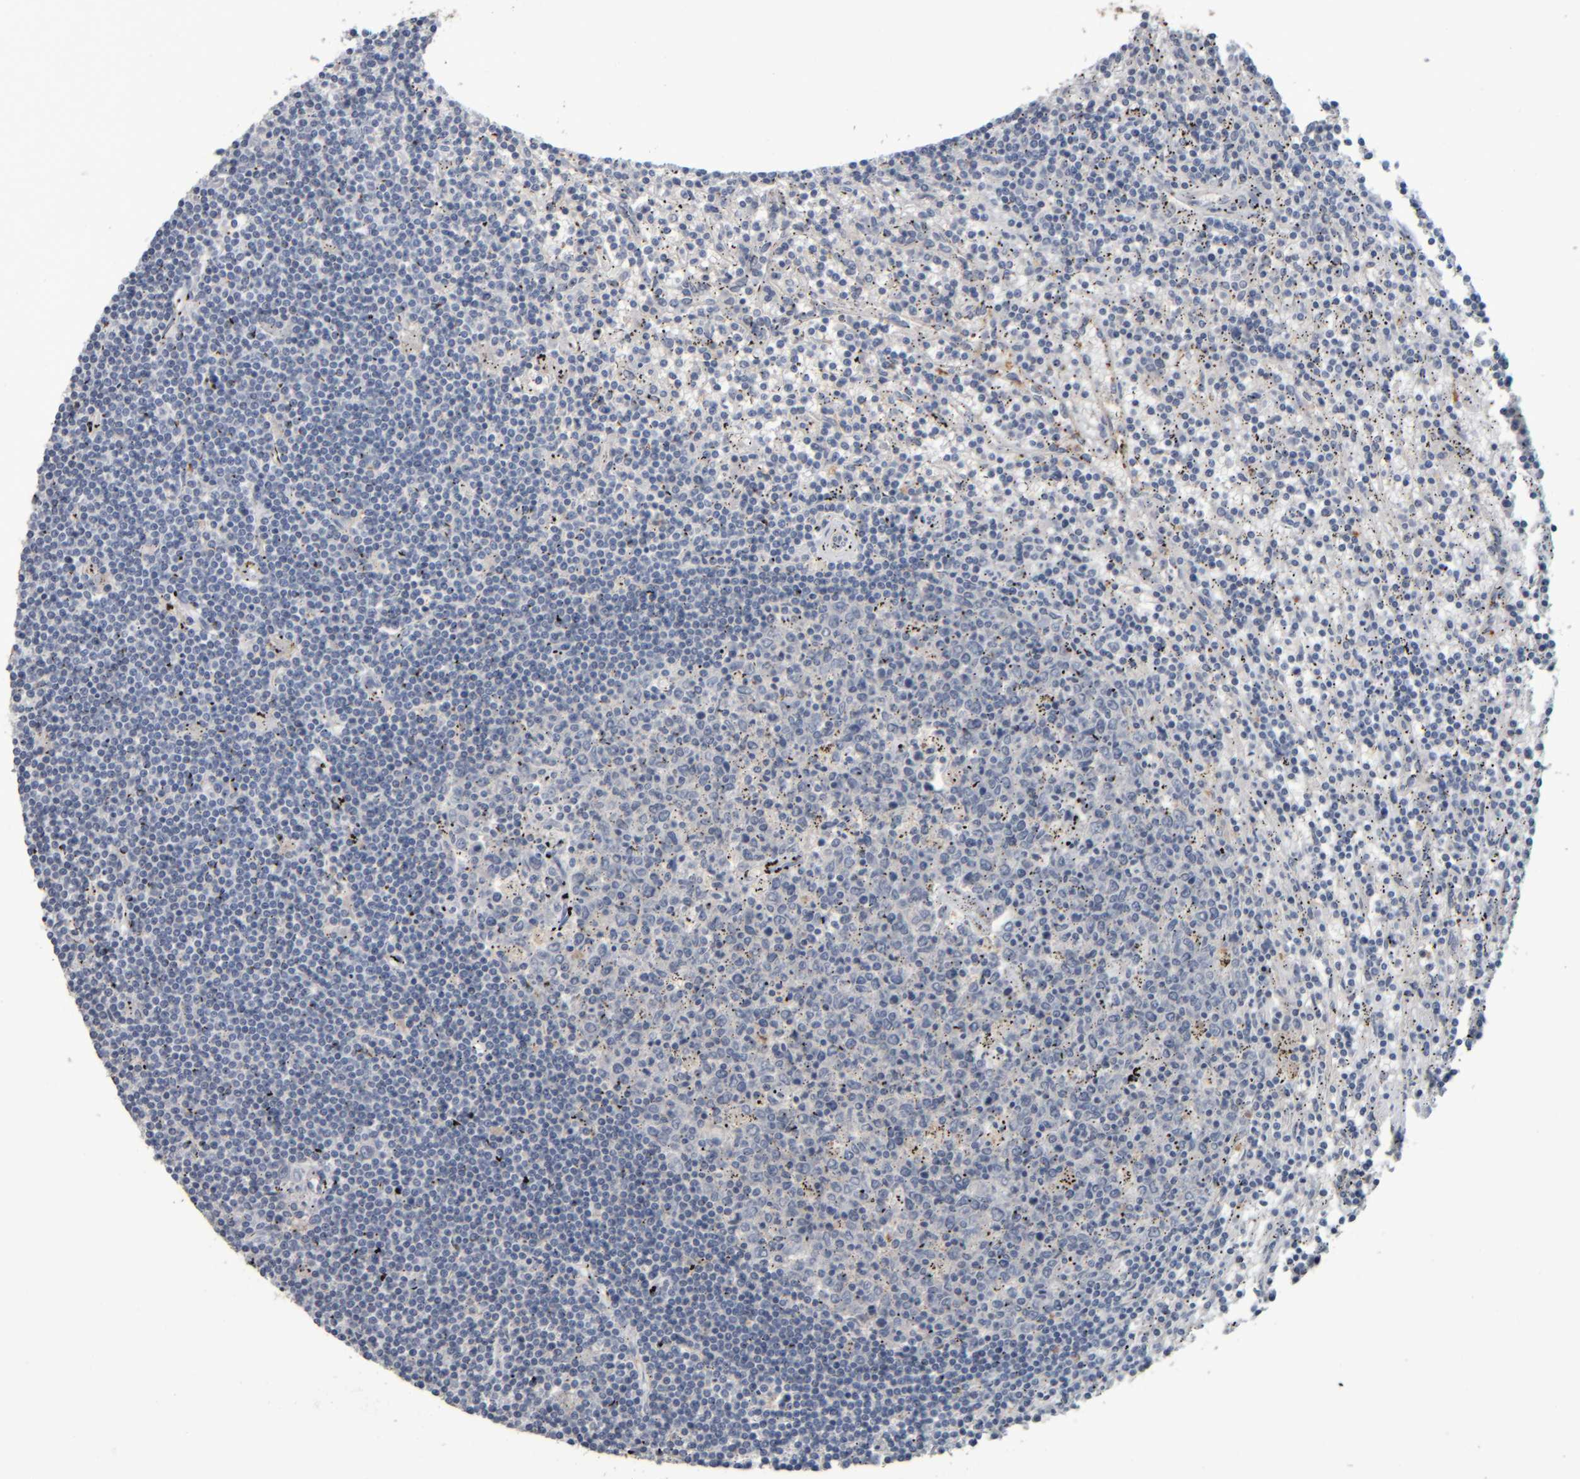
{"staining": {"intensity": "negative", "quantity": "none", "location": "none"}, "tissue": "lymphoma", "cell_type": "Tumor cells", "image_type": "cancer", "snomed": [{"axis": "morphology", "description": "Malignant lymphoma, non-Hodgkin's type, Low grade"}, {"axis": "topography", "description": "Spleen"}], "caption": "Immunohistochemistry (IHC) micrograph of neoplastic tissue: human lymphoma stained with DAB demonstrates no significant protein staining in tumor cells.", "gene": "CAVIN4", "patient": {"sex": "male", "age": 76}}